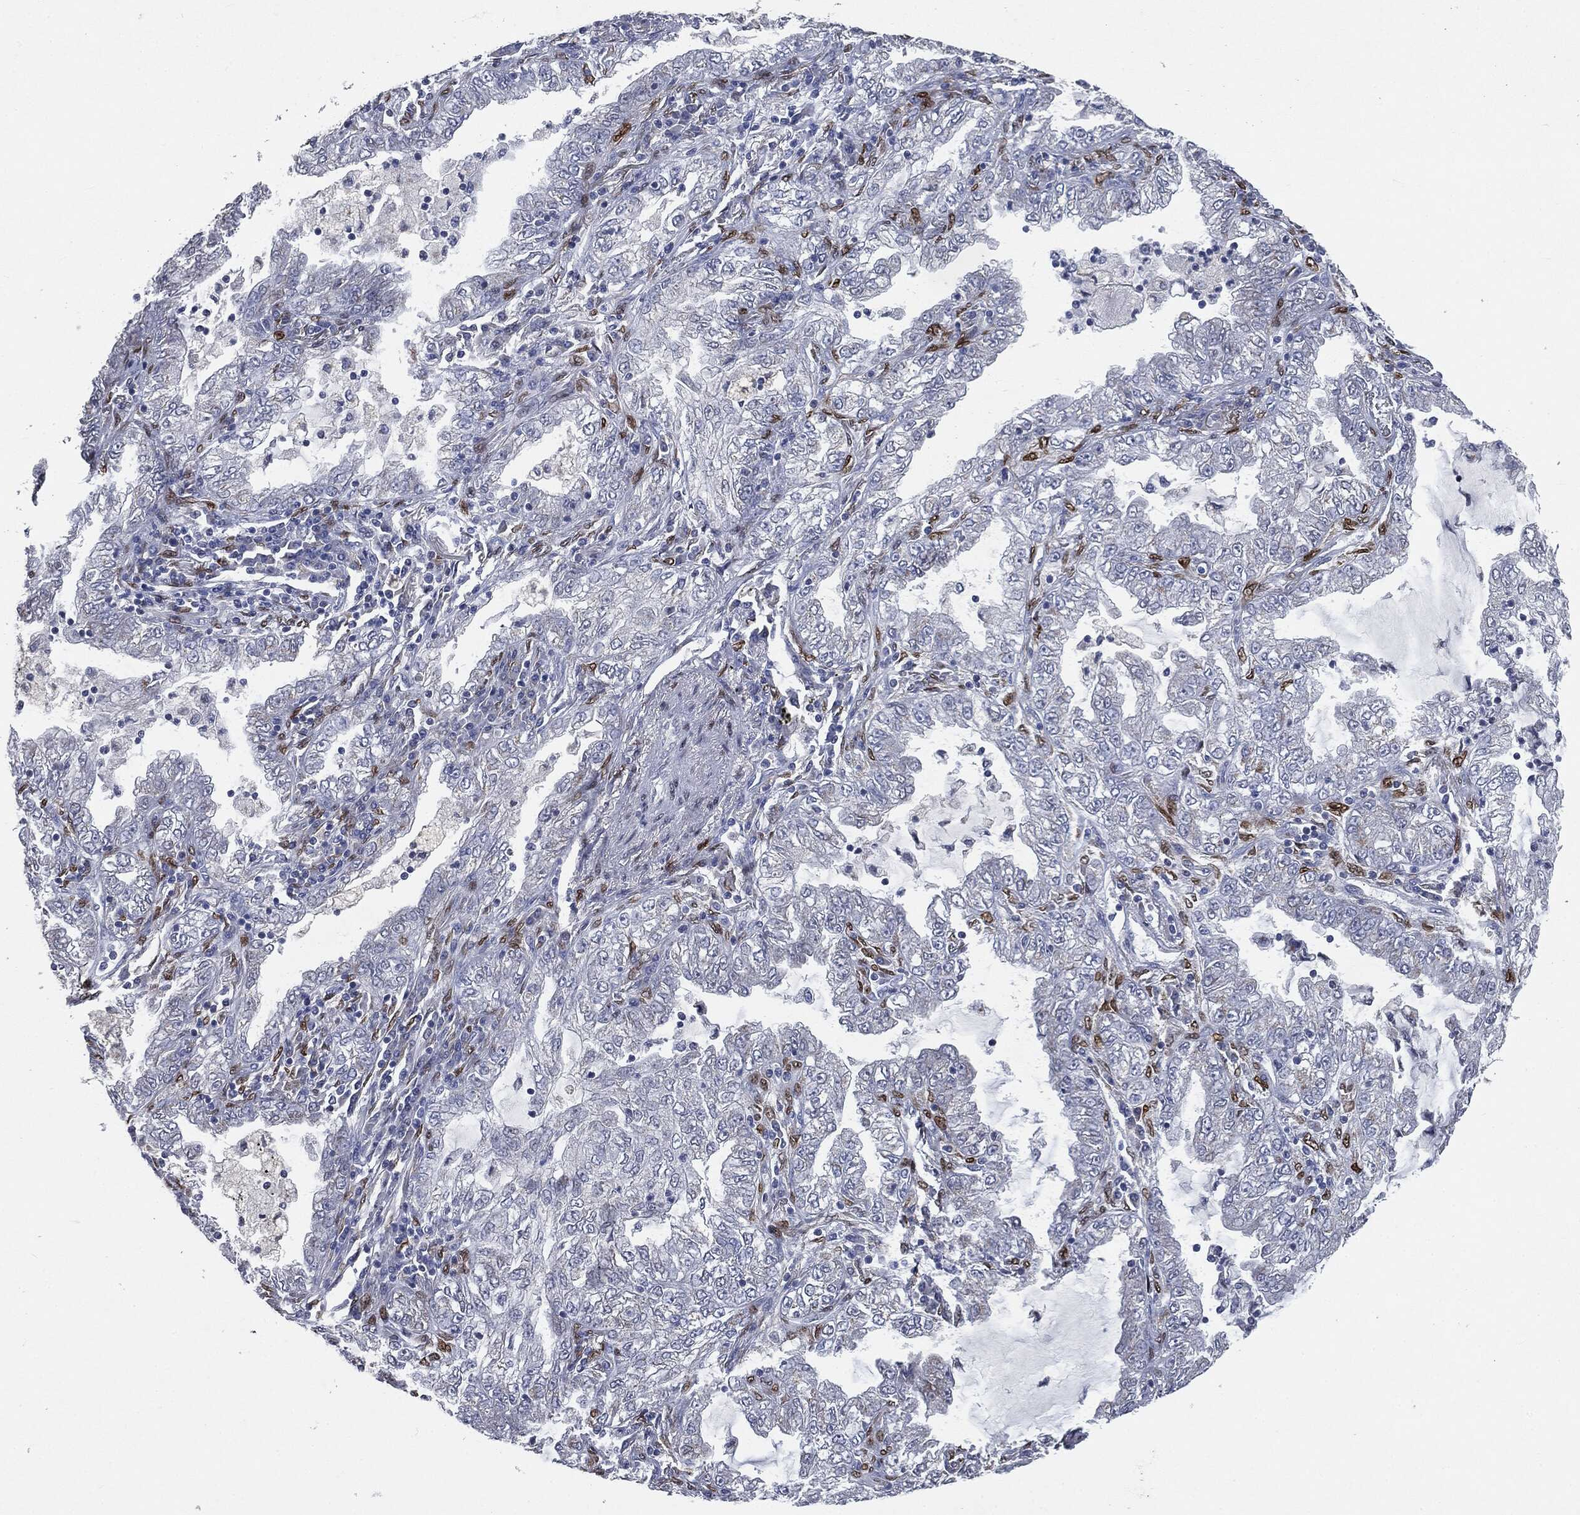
{"staining": {"intensity": "negative", "quantity": "none", "location": "none"}, "tissue": "lung cancer", "cell_type": "Tumor cells", "image_type": "cancer", "snomed": [{"axis": "morphology", "description": "Adenocarcinoma, NOS"}, {"axis": "topography", "description": "Lung"}], "caption": "An IHC micrograph of adenocarcinoma (lung) is shown. There is no staining in tumor cells of adenocarcinoma (lung). Nuclei are stained in blue.", "gene": "CASD1", "patient": {"sex": "female", "age": 73}}